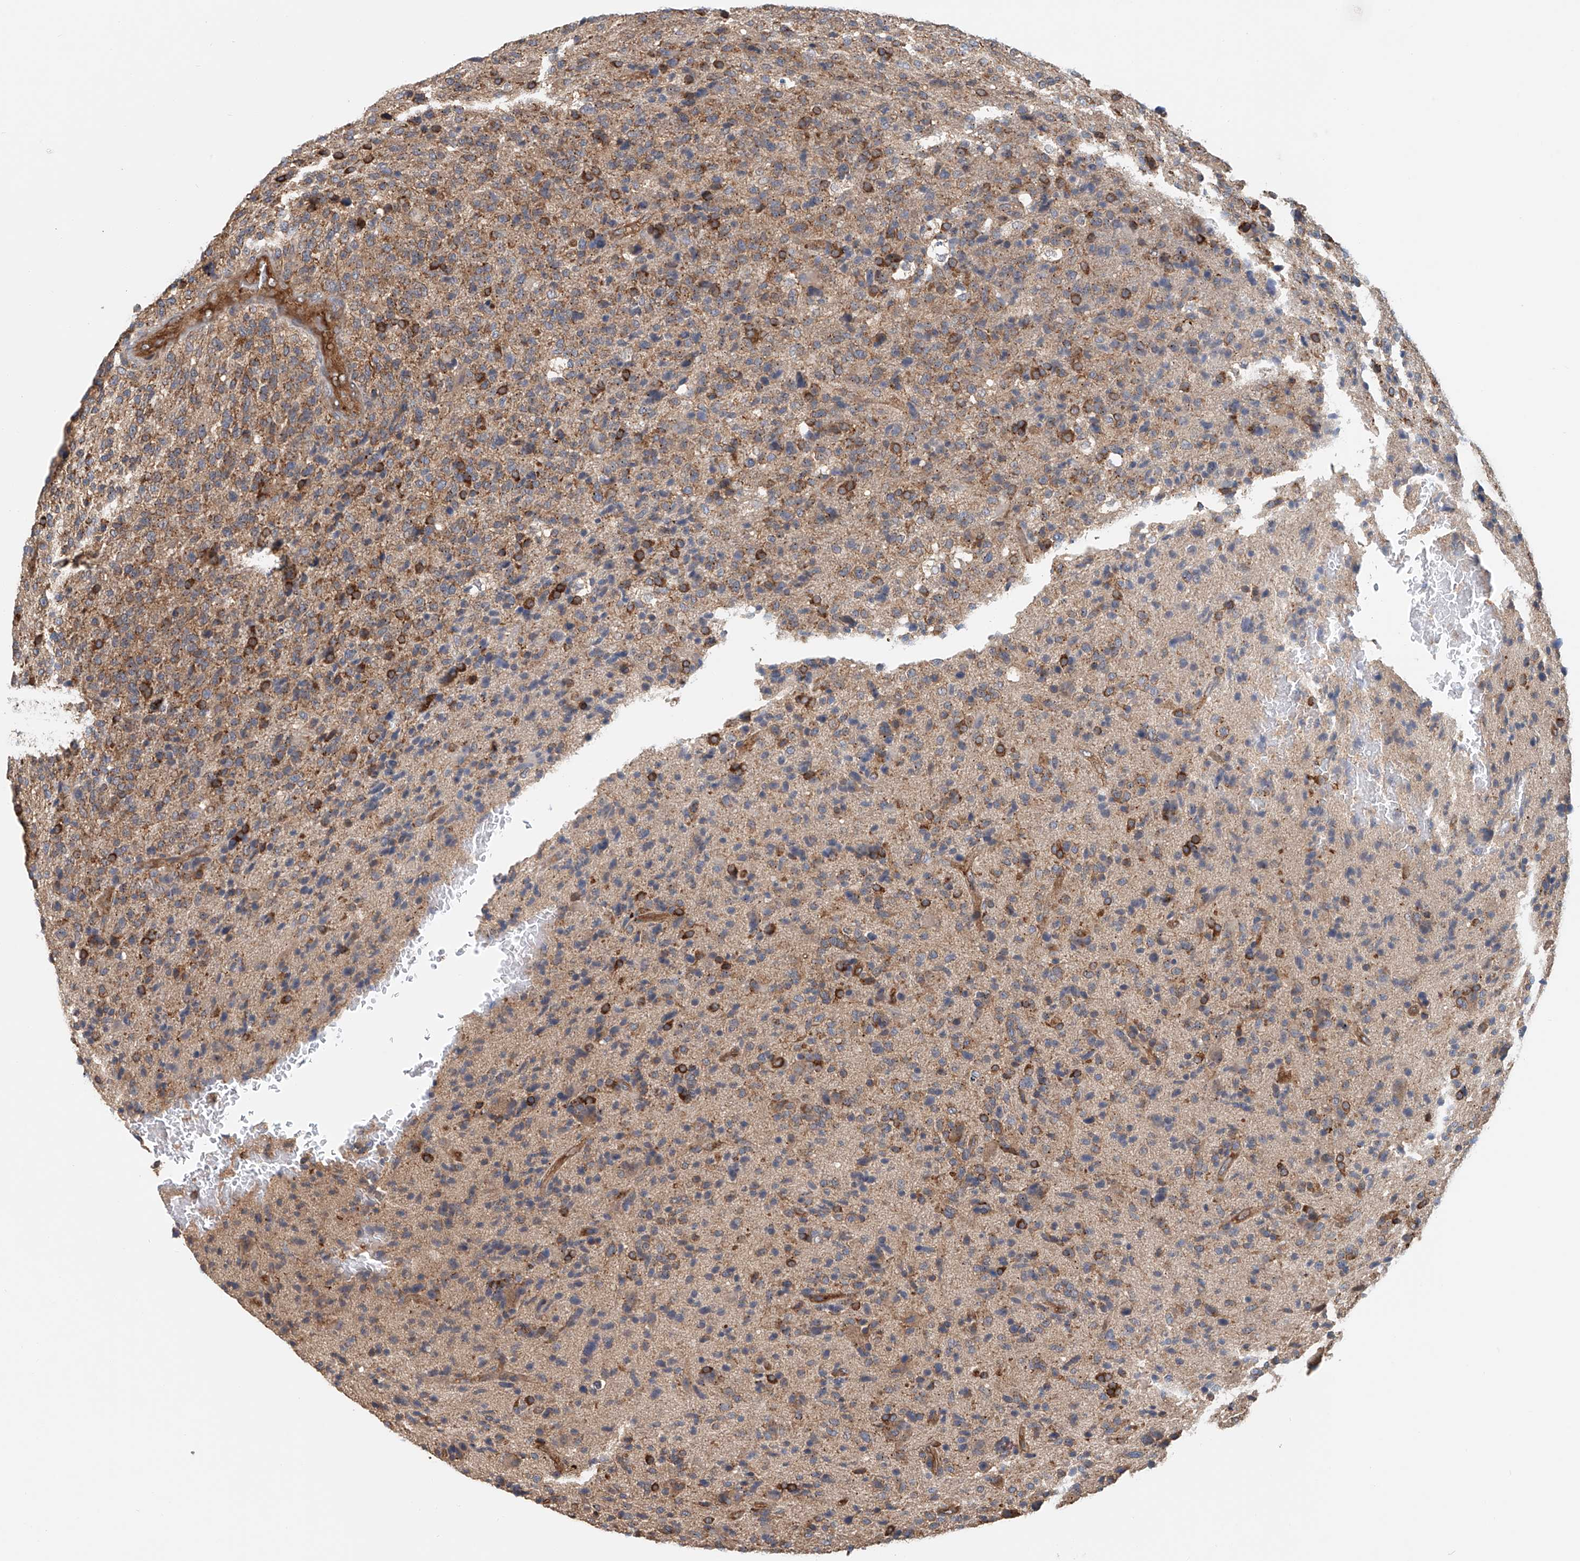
{"staining": {"intensity": "strong", "quantity": "25%-75%", "location": "cytoplasmic/membranous"}, "tissue": "glioma", "cell_type": "Tumor cells", "image_type": "cancer", "snomed": [{"axis": "morphology", "description": "Glioma, malignant, High grade"}, {"axis": "topography", "description": "Brain"}], "caption": "Tumor cells display strong cytoplasmic/membranous staining in approximately 25%-75% of cells in malignant high-grade glioma. The staining is performed using DAB brown chromogen to label protein expression. The nuclei are counter-stained blue using hematoxylin.", "gene": "FRYL", "patient": {"sex": "male", "age": 72}}